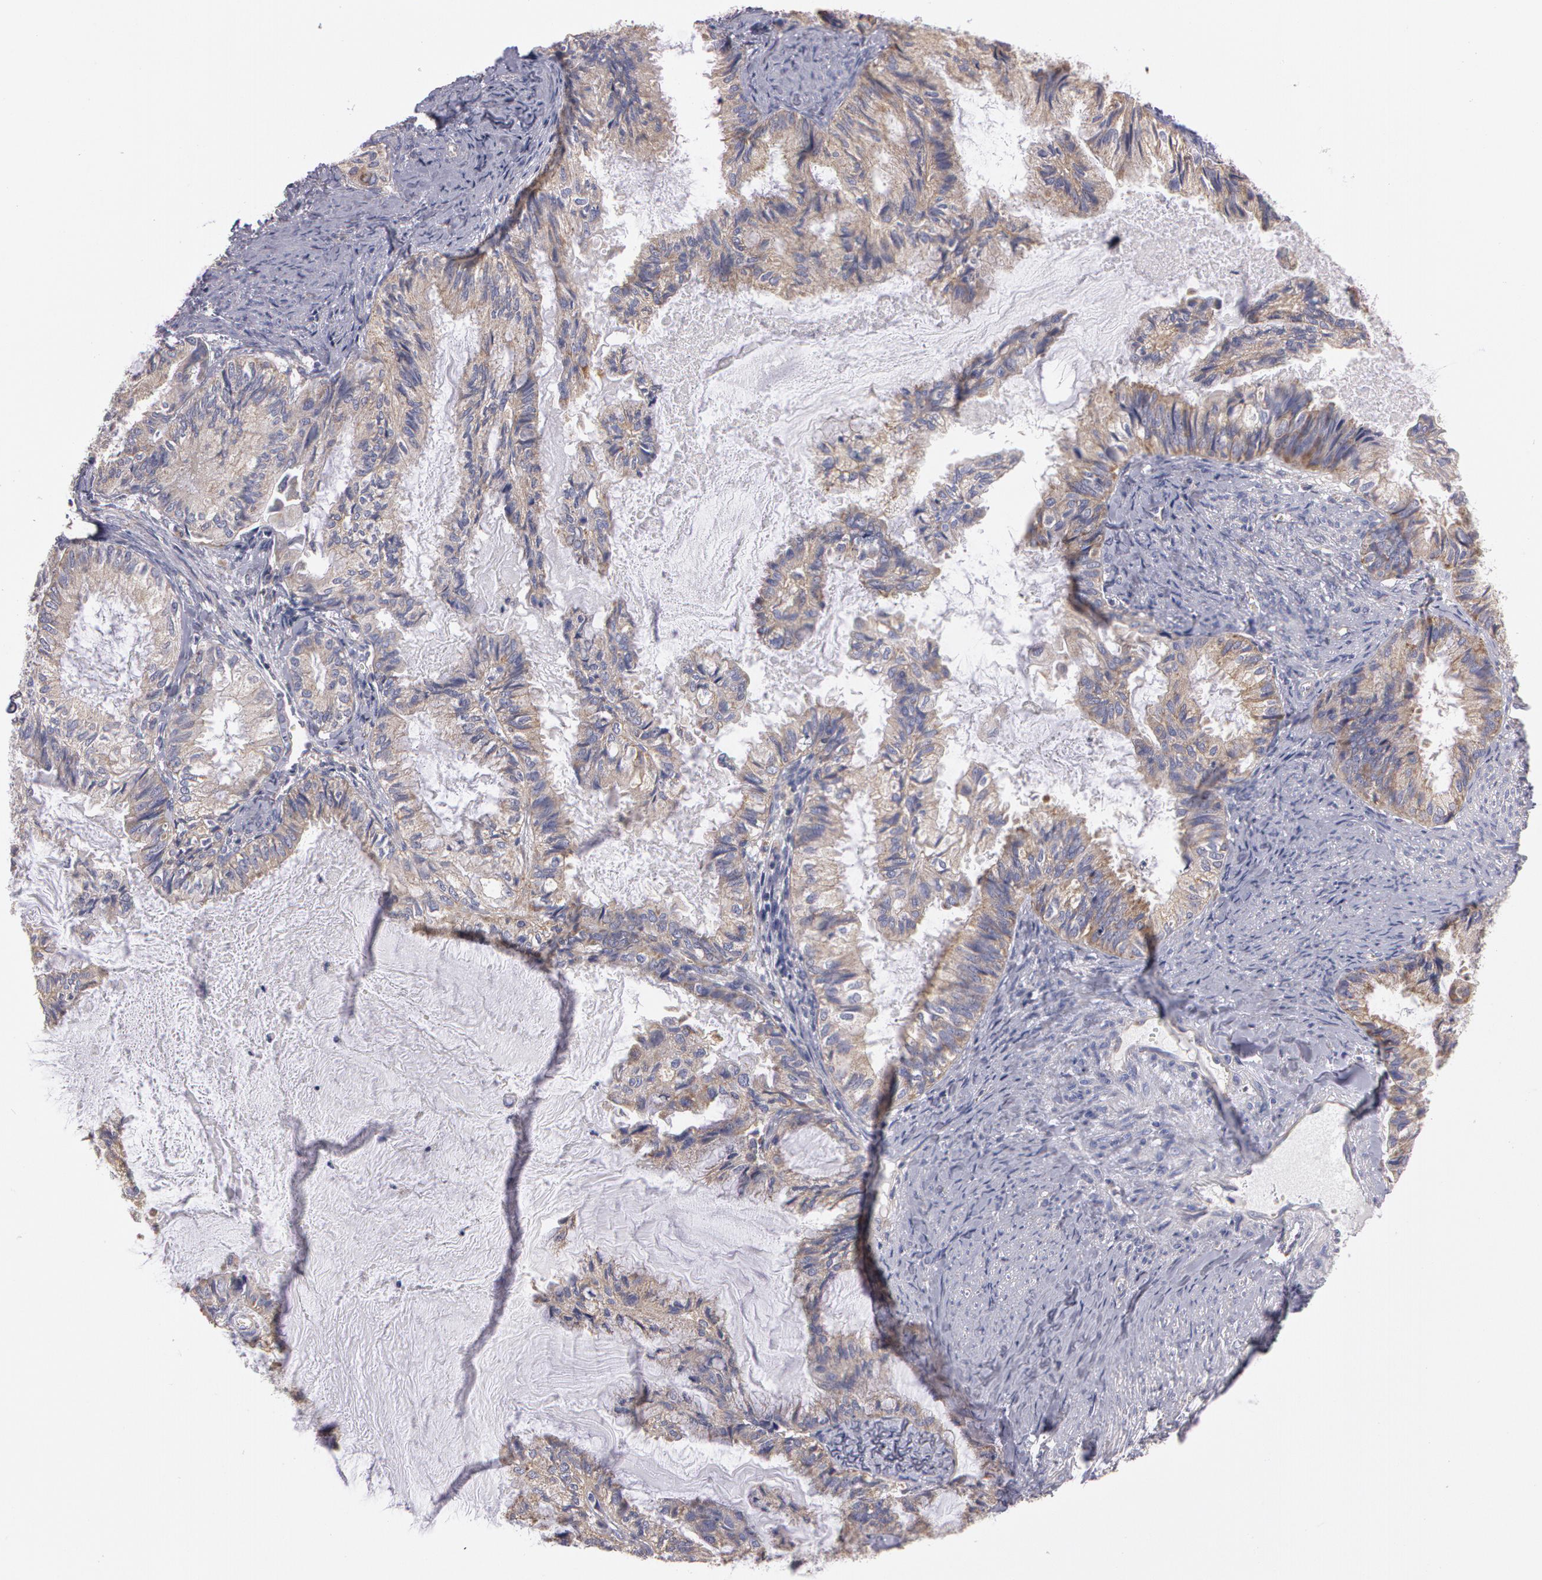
{"staining": {"intensity": "weak", "quantity": ">75%", "location": "cytoplasmic/membranous"}, "tissue": "endometrial cancer", "cell_type": "Tumor cells", "image_type": "cancer", "snomed": [{"axis": "morphology", "description": "Adenocarcinoma, NOS"}, {"axis": "topography", "description": "Endometrium"}], "caption": "About >75% of tumor cells in human endometrial cancer demonstrate weak cytoplasmic/membranous protein staining as visualized by brown immunohistochemical staining.", "gene": "NEK9", "patient": {"sex": "female", "age": 86}}